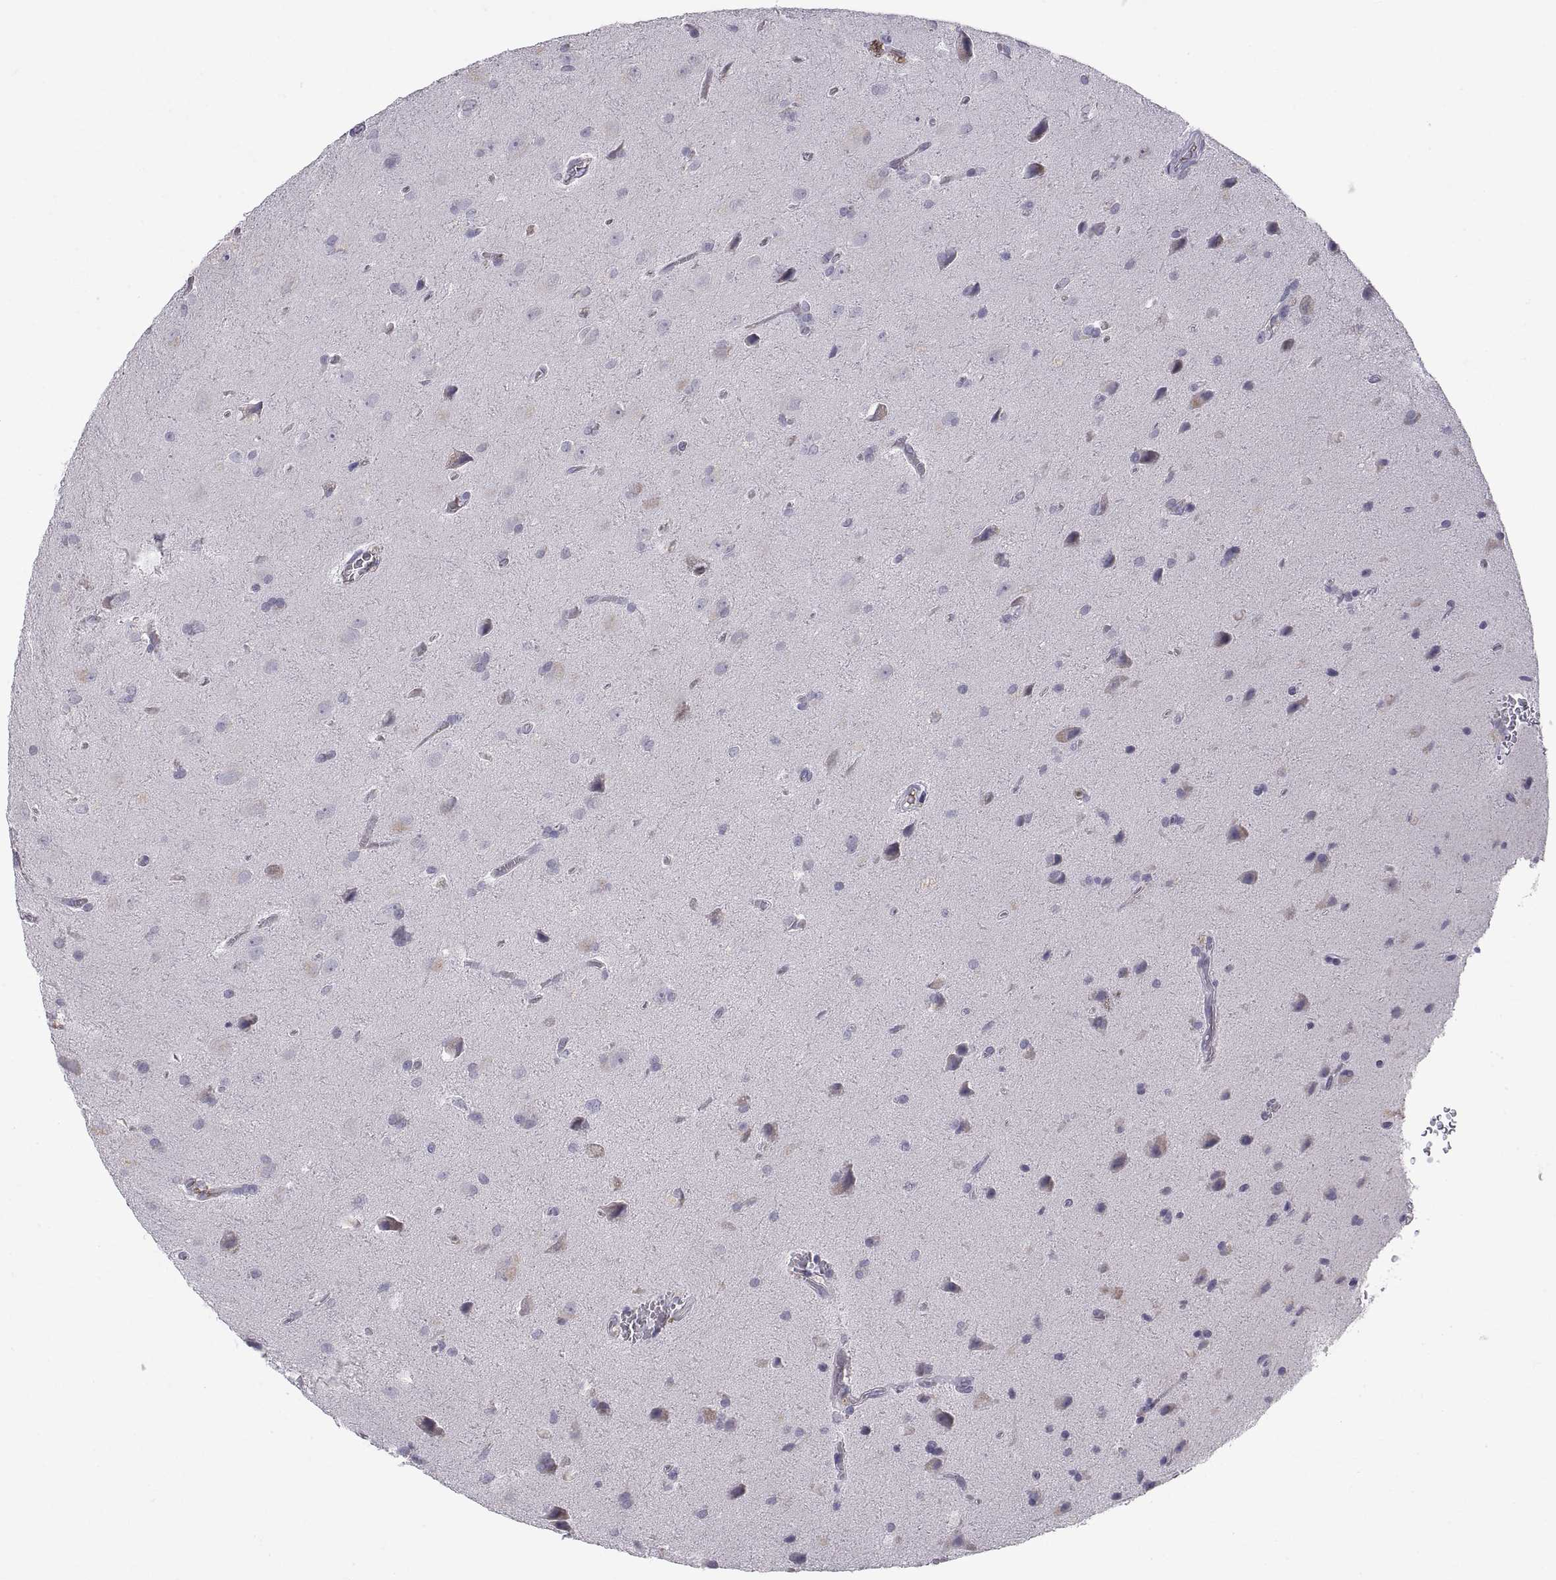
{"staining": {"intensity": "negative", "quantity": "none", "location": "none"}, "tissue": "glioma", "cell_type": "Tumor cells", "image_type": "cancer", "snomed": [{"axis": "morphology", "description": "Glioma, malignant, Low grade"}, {"axis": "topography", "description": "Brain"}], "caption": "An image of human glioma is negative for staining in tumor cells.", "gene": "PKP1", "patient": {"sex": "male", "age": 58}}